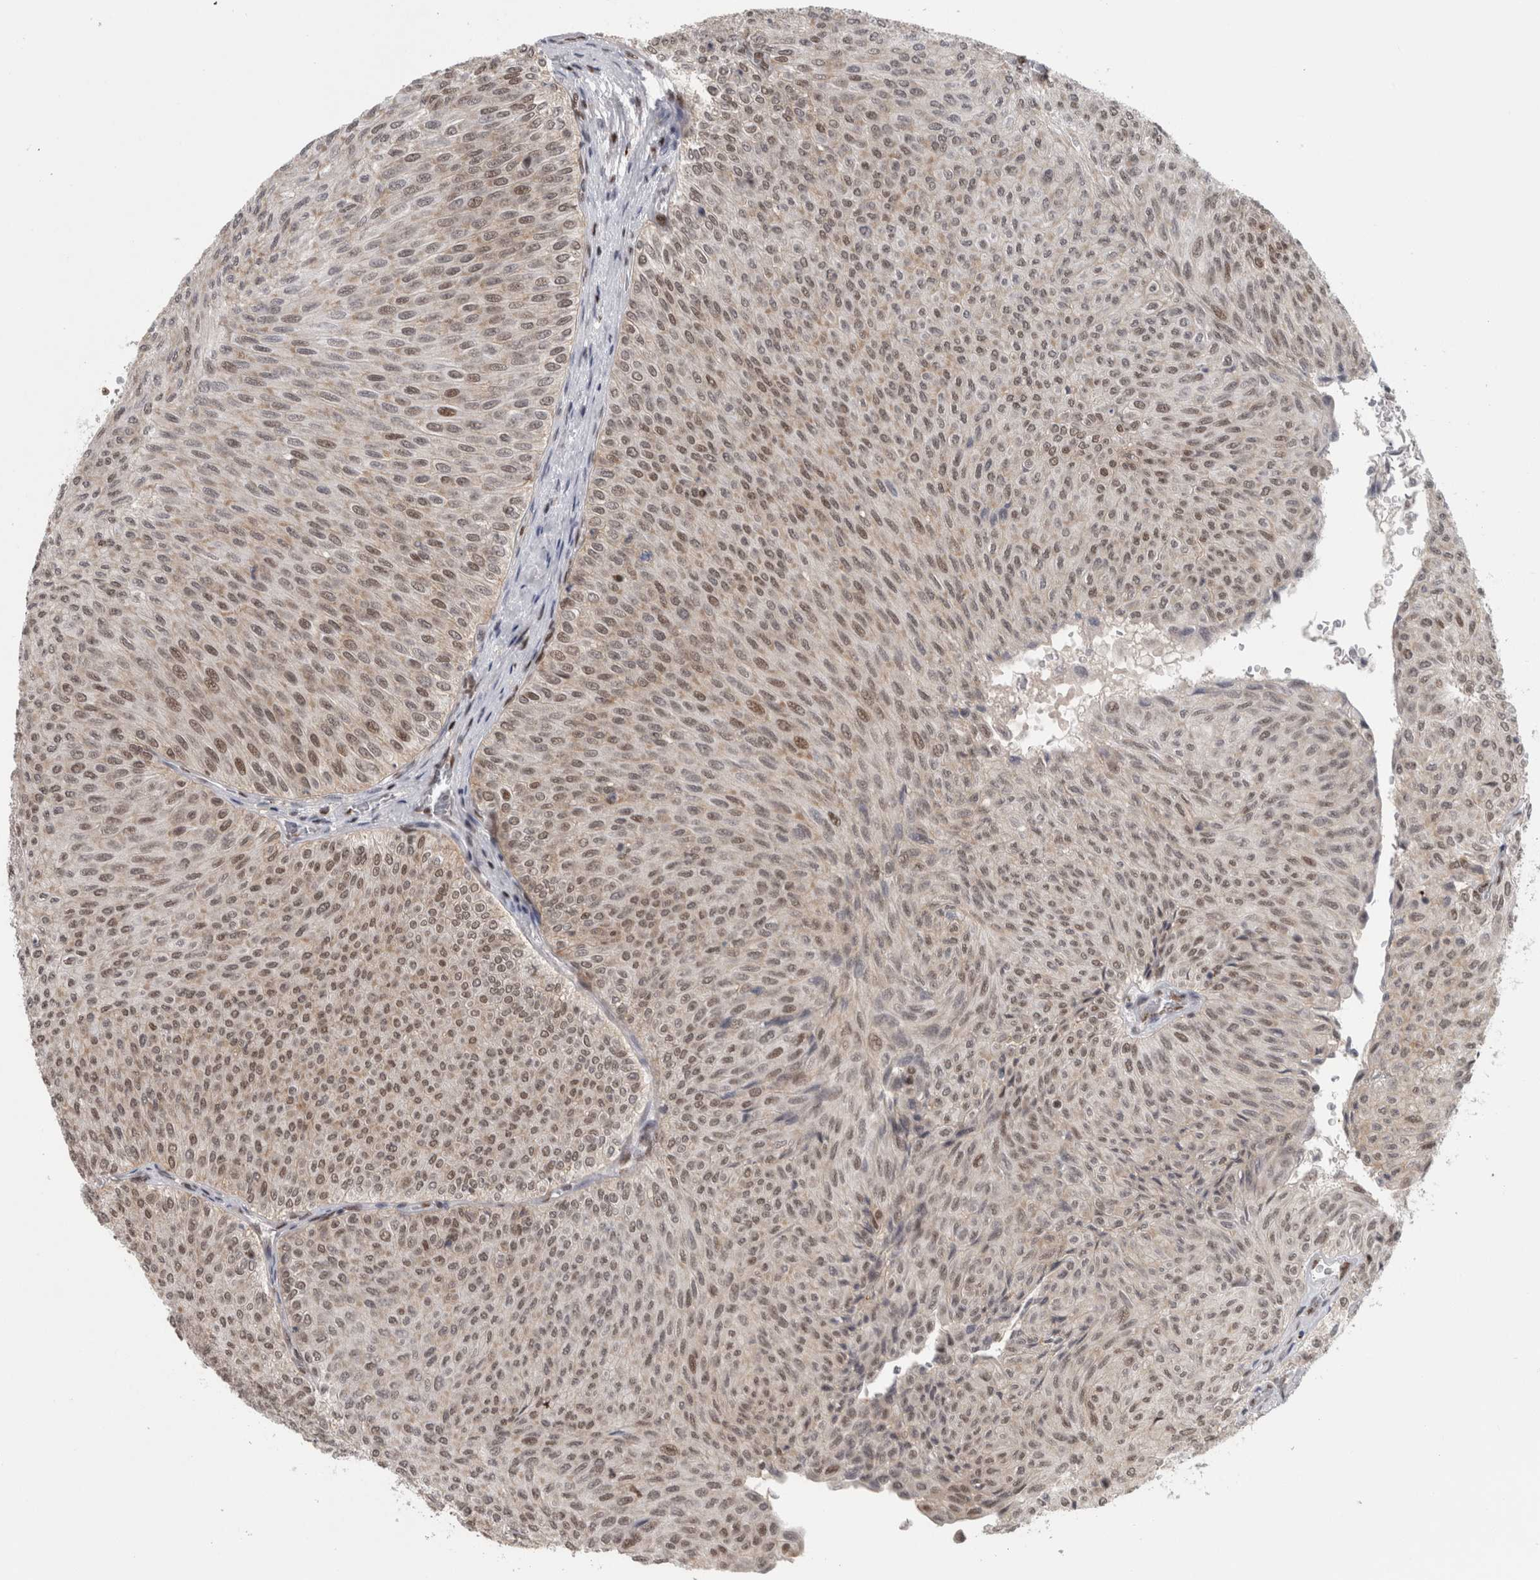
{"staining": {"intensity": "moderate", "quantity": "25%-75%", "location": "cytoplasmic/membranous,nuclear"}, "tissue": "urothelial cancer", "cell_type": "Tumor cells", "image_type": "cancer", "snomed": [{"axis": "morphology", "description": "Urothelial carcinoma, Low grade"}, {"axis": "topography", "description": "Urinary bladder"}], "caption": "This photomicrograph demonstrates immunohistochemistry (IHC) staining of human low-grade urothelial carcinoma, with medium moderate cytoplasmic/membranous and nuclear positivity in about 25%-75% of tumor cells.", "gene": "SRARP", "patient": {"sex": "male", "age": 78}}